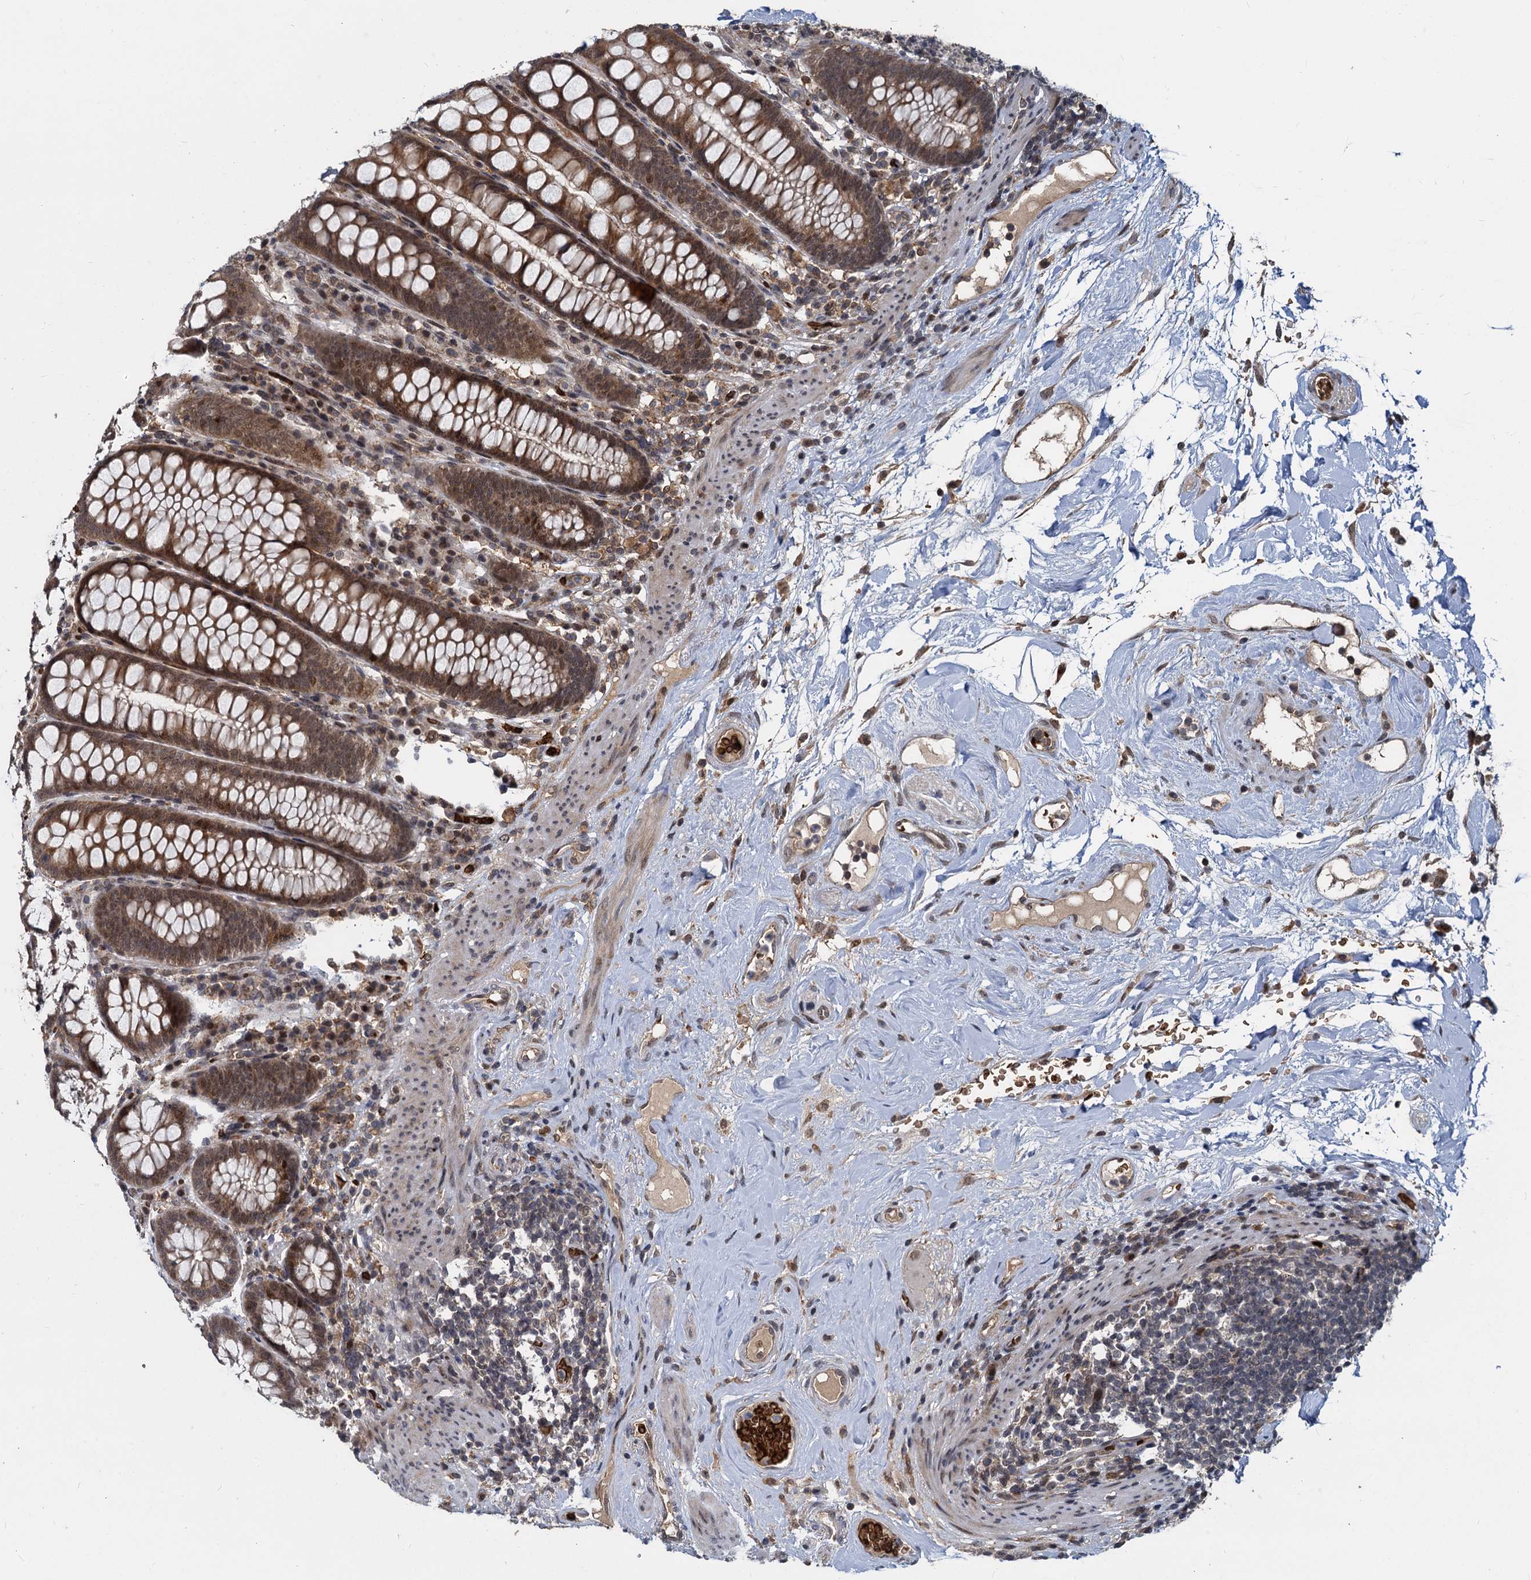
{"staining": {"intensity": "moderate", "quantity": ">75%", "location": "cytoplasmic/membranous,nuclear"}, "tissue": "colon", "cell_type": "Endothelial cells", "image_type": "normal", "snomed": [{"axis": "morphology", "description": "Normal tissue, NOS"}, {"axis": "topography", "description": "Colon"}], "caption": "DAB immunohistochemical staining of unremarkable colon shows moderate cytoplasmic/membranous,nuclear protein positivity in approximately >75% of endothelial cells. Nuclei are stained in blue.", "gene": "FANCI", "patient": {"sex": "female", "age": 79}}